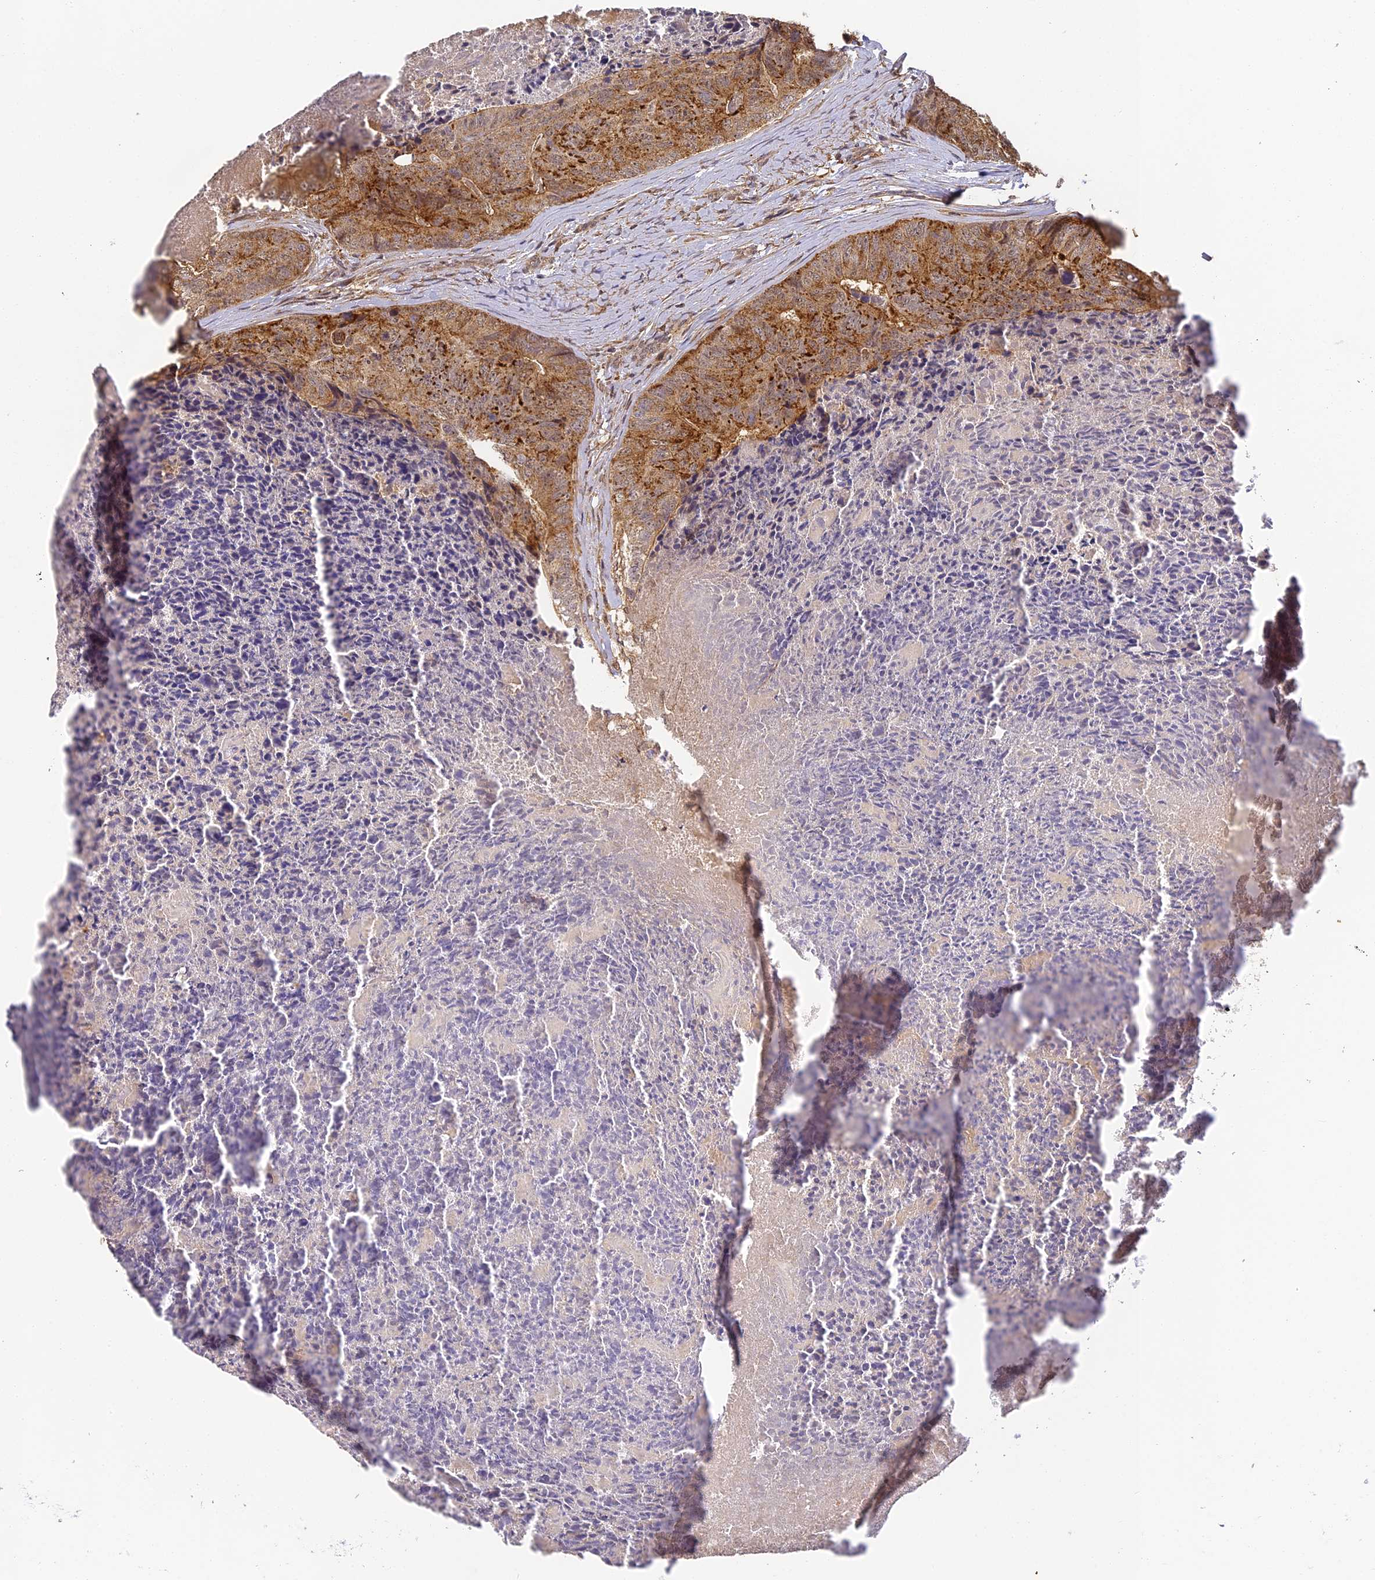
{"staining": {"intensity": "moderate", "quantity": ">75%", "location": "cytoplasmic/membranous"}, "tissue": "colorectal cancer", "cell_type": "Tumor cells", "image_type": "cancer", "snomed": [{"axis": "morphology", "description": "Adenocarcinoma, NOS"}, {"axis": "topography", "description": "Colon"}], "caption": "Colorectal adenocarcinoma stained for a protein (brown) demonstrates moderate cytoplasmic/membranous positive staining in about >75% of tumor cells.", "gene": "ZNF443", "patient": {"sex": "female", "age": 67}}